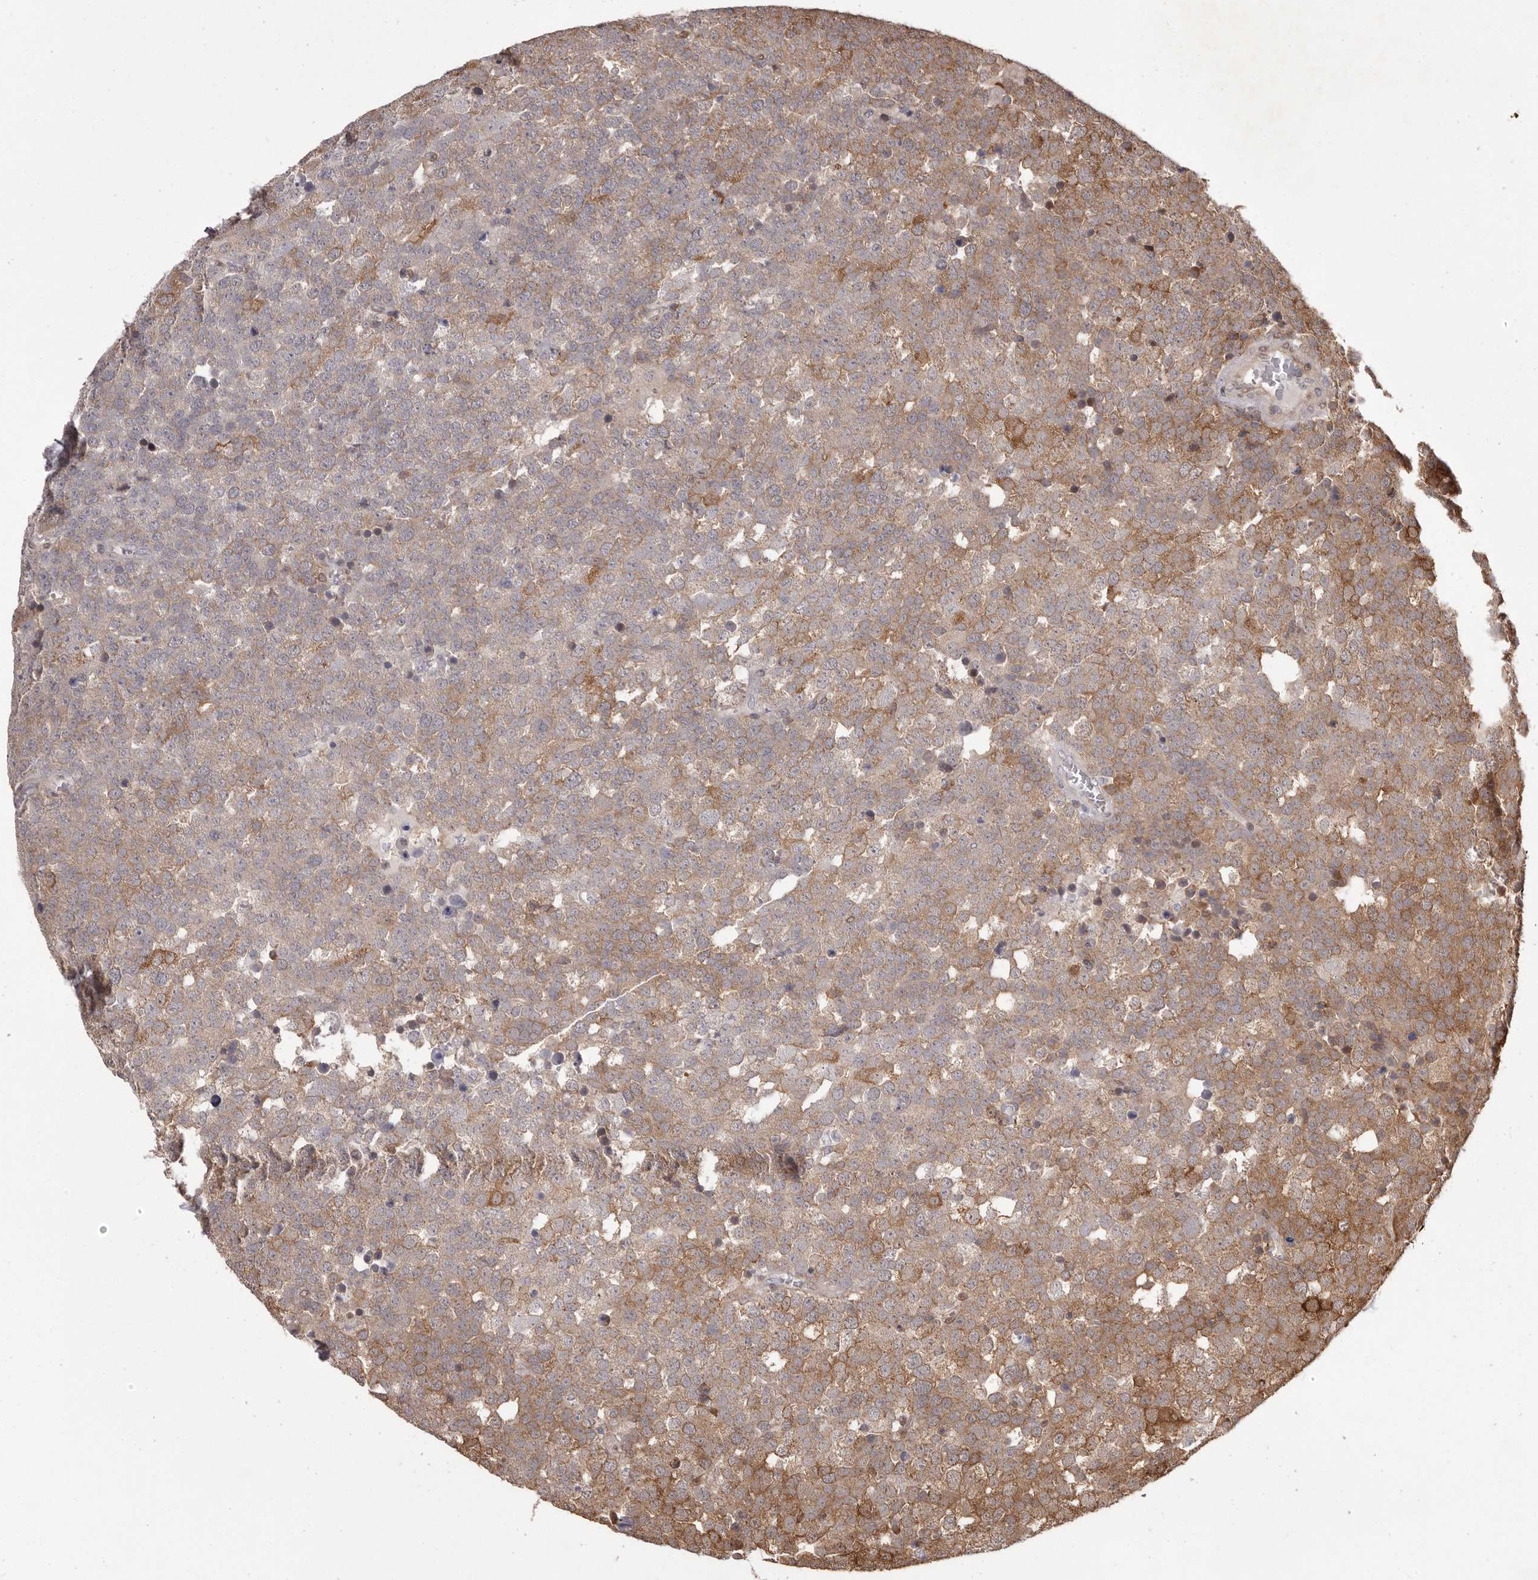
{"staining": {"intensity": "moderate", "quantity": ">75%", "location": "cytoplasmic/membranous"}, "tissue": "testis cancer", "cell_type": "Tumor cells", "image_type": "cancer", "snomed": [{"axis": "morphology", "description": "Seminoma, NOS"}, {"axis": "topography", "description": "Testis"}], "caption": "A brown stain highlights moderate cytoplasmic/membranous positivity of a protein in testis seminoma tumor cells.", "gene": "GFOD1", "patient": {"sex": "male", "age": 71}}